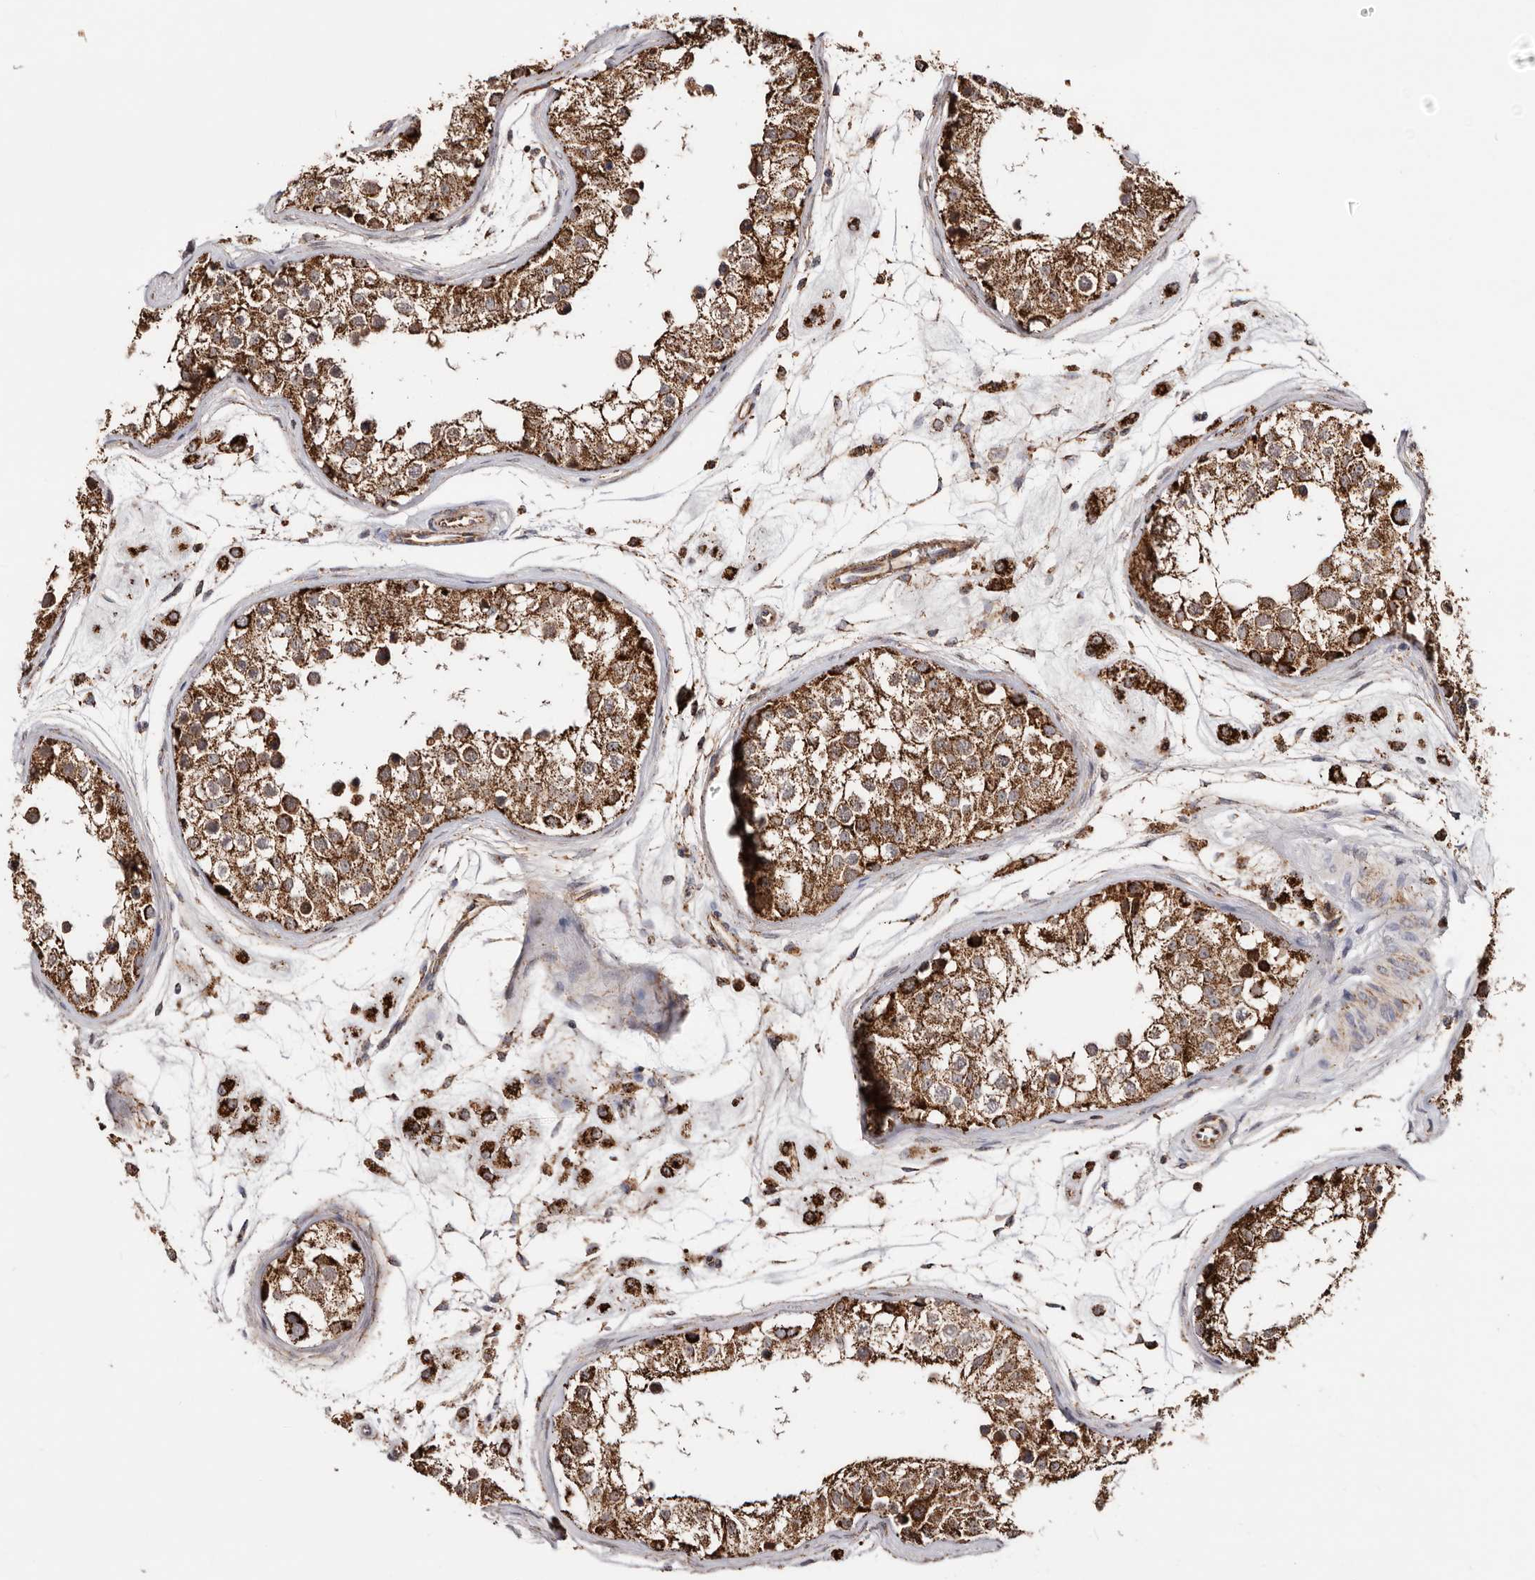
{"staining": {"intensity": "strong", "quantity": ">75%", "location": "cytoplasmic/membranous"}, "tissue": "testis", "cell_type": "Cells in seminiferous ducts", "image_type": "normal", "snomed": [{"axis": "morphology", "description": "Normal tissue, NOS"}, {"axis": "morphology", "description": "Adenocarcinoma, metastatic, NOS"}, {"axis": "topography", "description": "Testis"}], "caption": "Immunohistochemical staining of normal testis reveals strong cytoplasmic/membranous protein positivity in about >75% of cells in seminiferous ducts. The staining was performed using DAB to visualize the protein expression in brown, while the nuclei were stained in blue with hematoxylin (Magnification: 20x).", "gene": "PRKACB", "patient": {"sex": "male", "age": 26}}